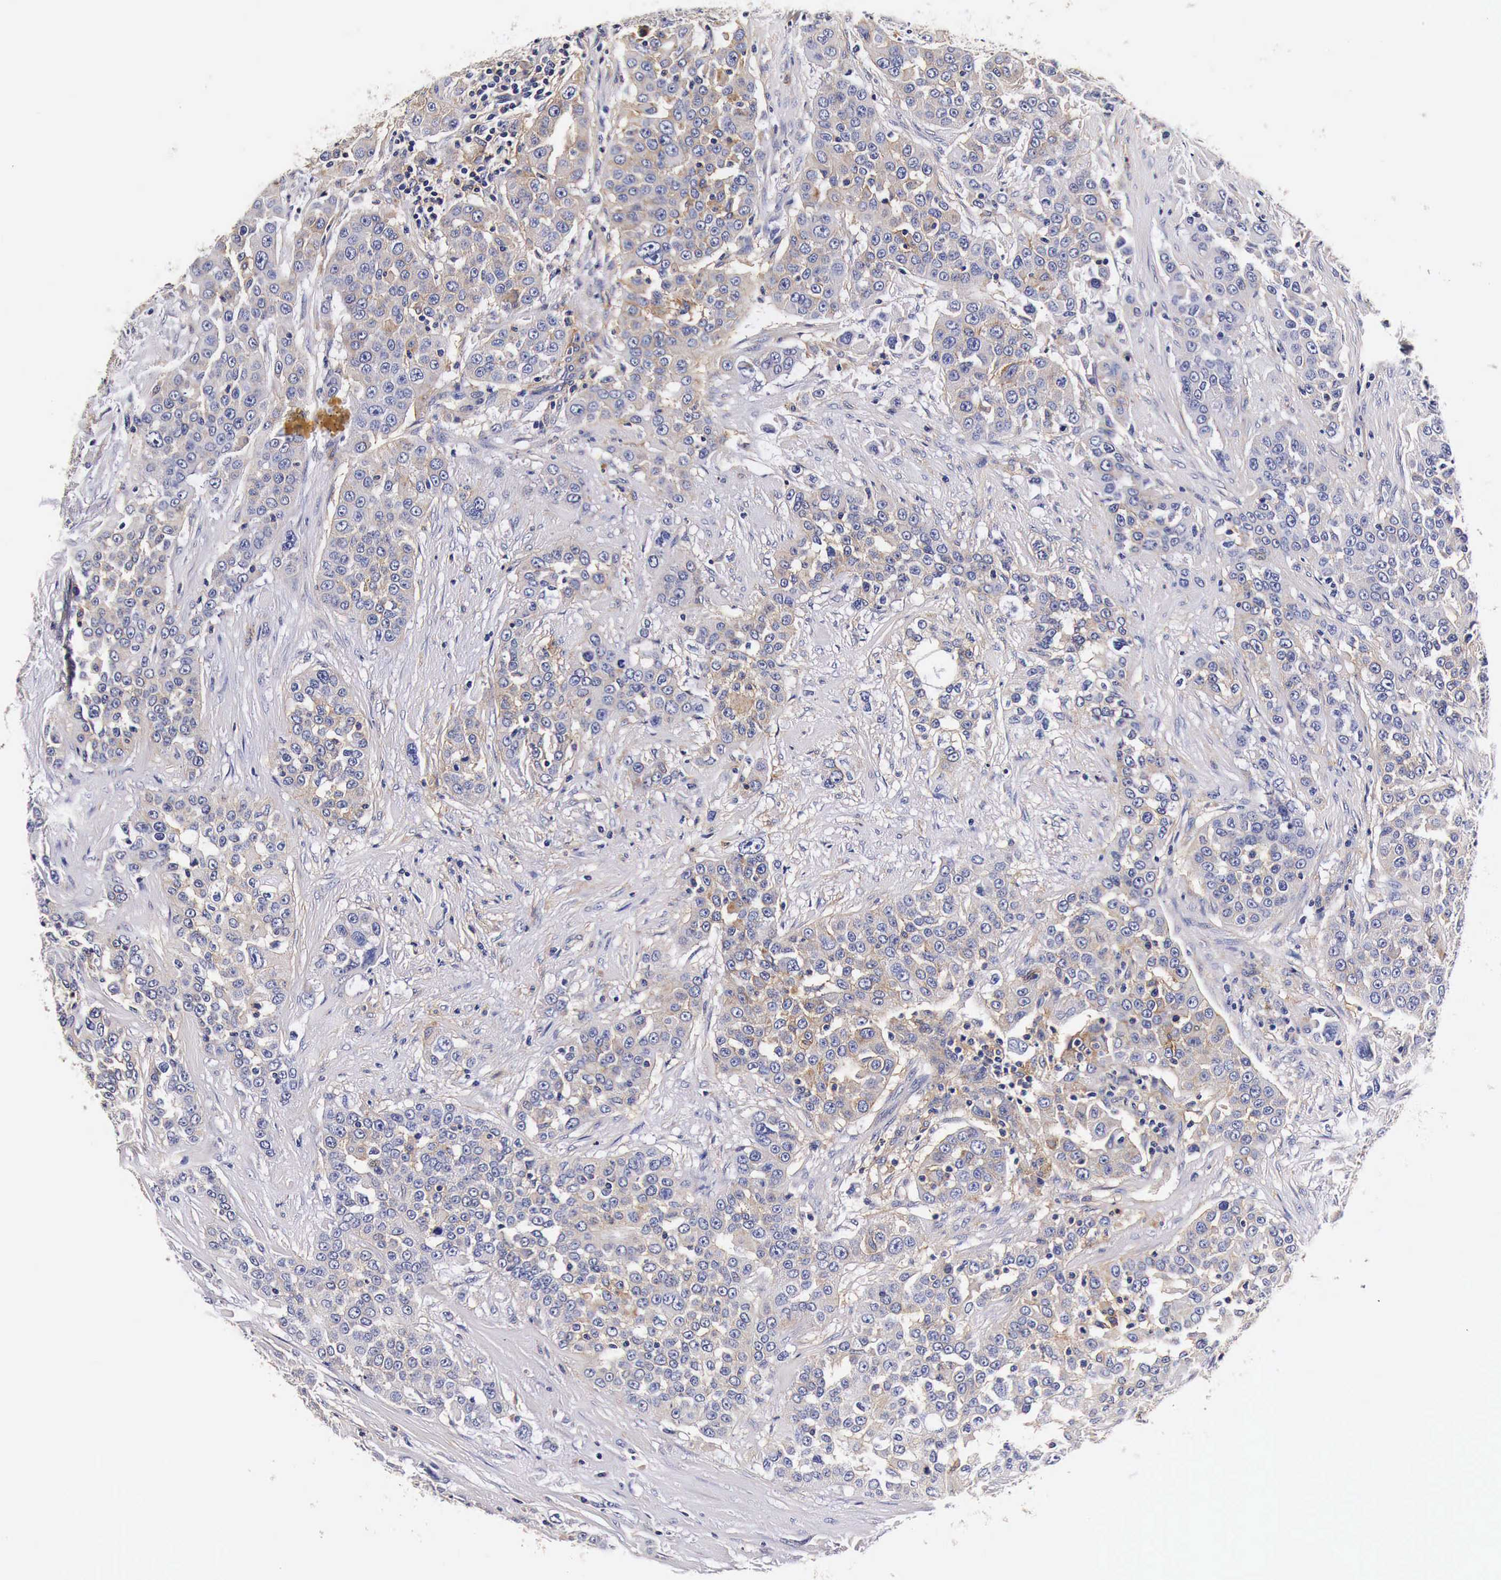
{"staining": {"intensity": "weak", "quantity": ">75%", "location": "cytoplasmic/membranous"}, "tissue": "urothelial cancer", "cell_type": "Tumor cells", "image_type": "cancer", "snomed": [{"axis": "morphology", "description": "Urothelial carcinoma, High grade"}, {"axis": "topography", "description": "Urinary bladder"}], "caption": "Weak cytoplasmic/membranous expression for a protein is identified in approximately >75% of tumor cells of urothelial cancer using immunohistochemistry (IHC).", "gene": "RP2", "patient": {"sex": "female", "age": 80}}